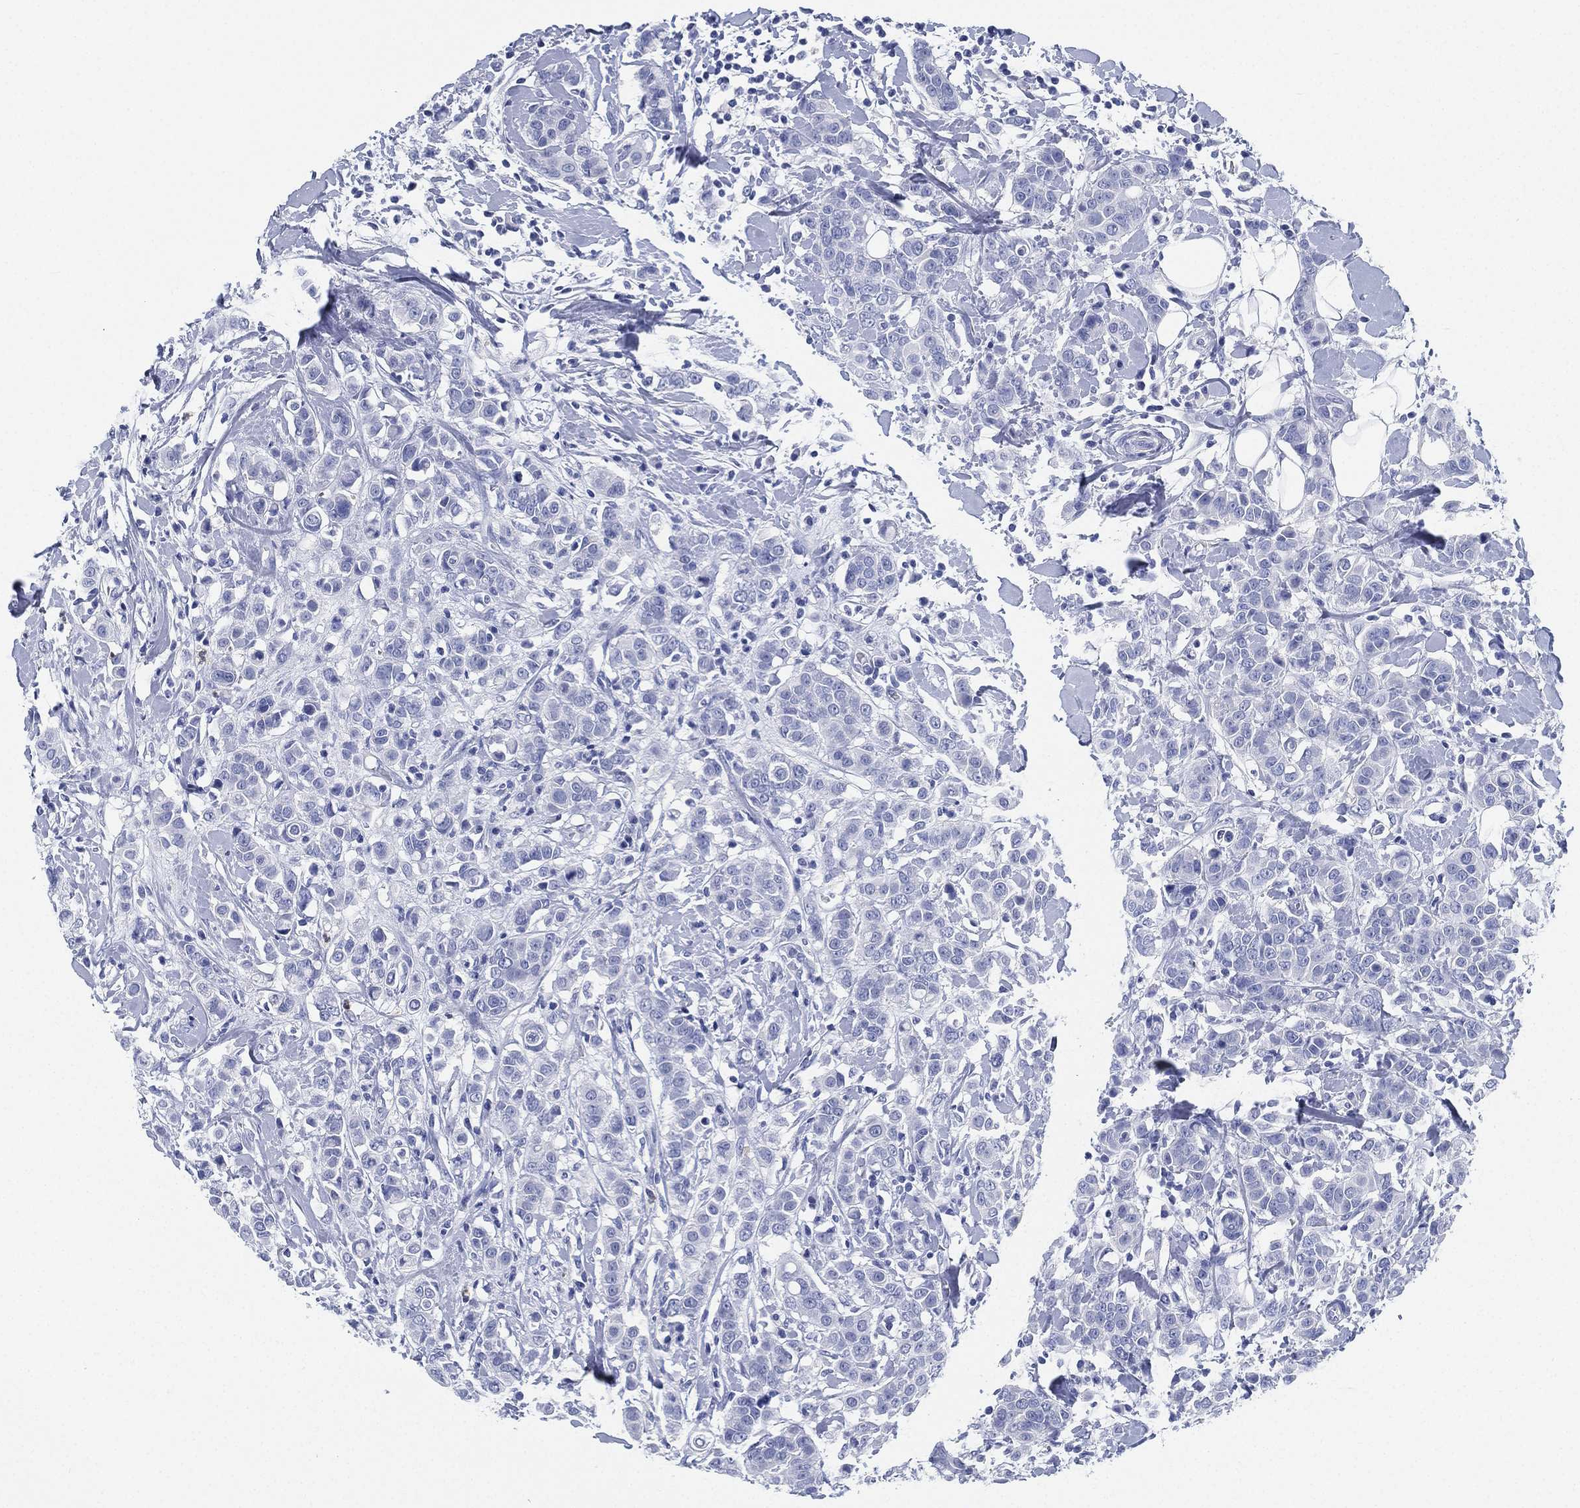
{"staining": {"intensity": "negative", "quantity": "none", "location": "none"}, "tissue": "breast cancer", "cell_type": "Tumor cells", "image_type": "cancer", "snomed": [{"axis": "morphology", "description": "Duct carcinoma"}, {"axis": "topography", "description": "Breast"}], "caption": "IHC micrograph of neoplastic tissue: invasive ductal carcinoma (breast) stained with DAB (3,3'-diaminobenzidine) displays no significant protein positivity in tumor cells.", "gene": "DEFB121", "patient": {"sex": "female", "age": 27}}